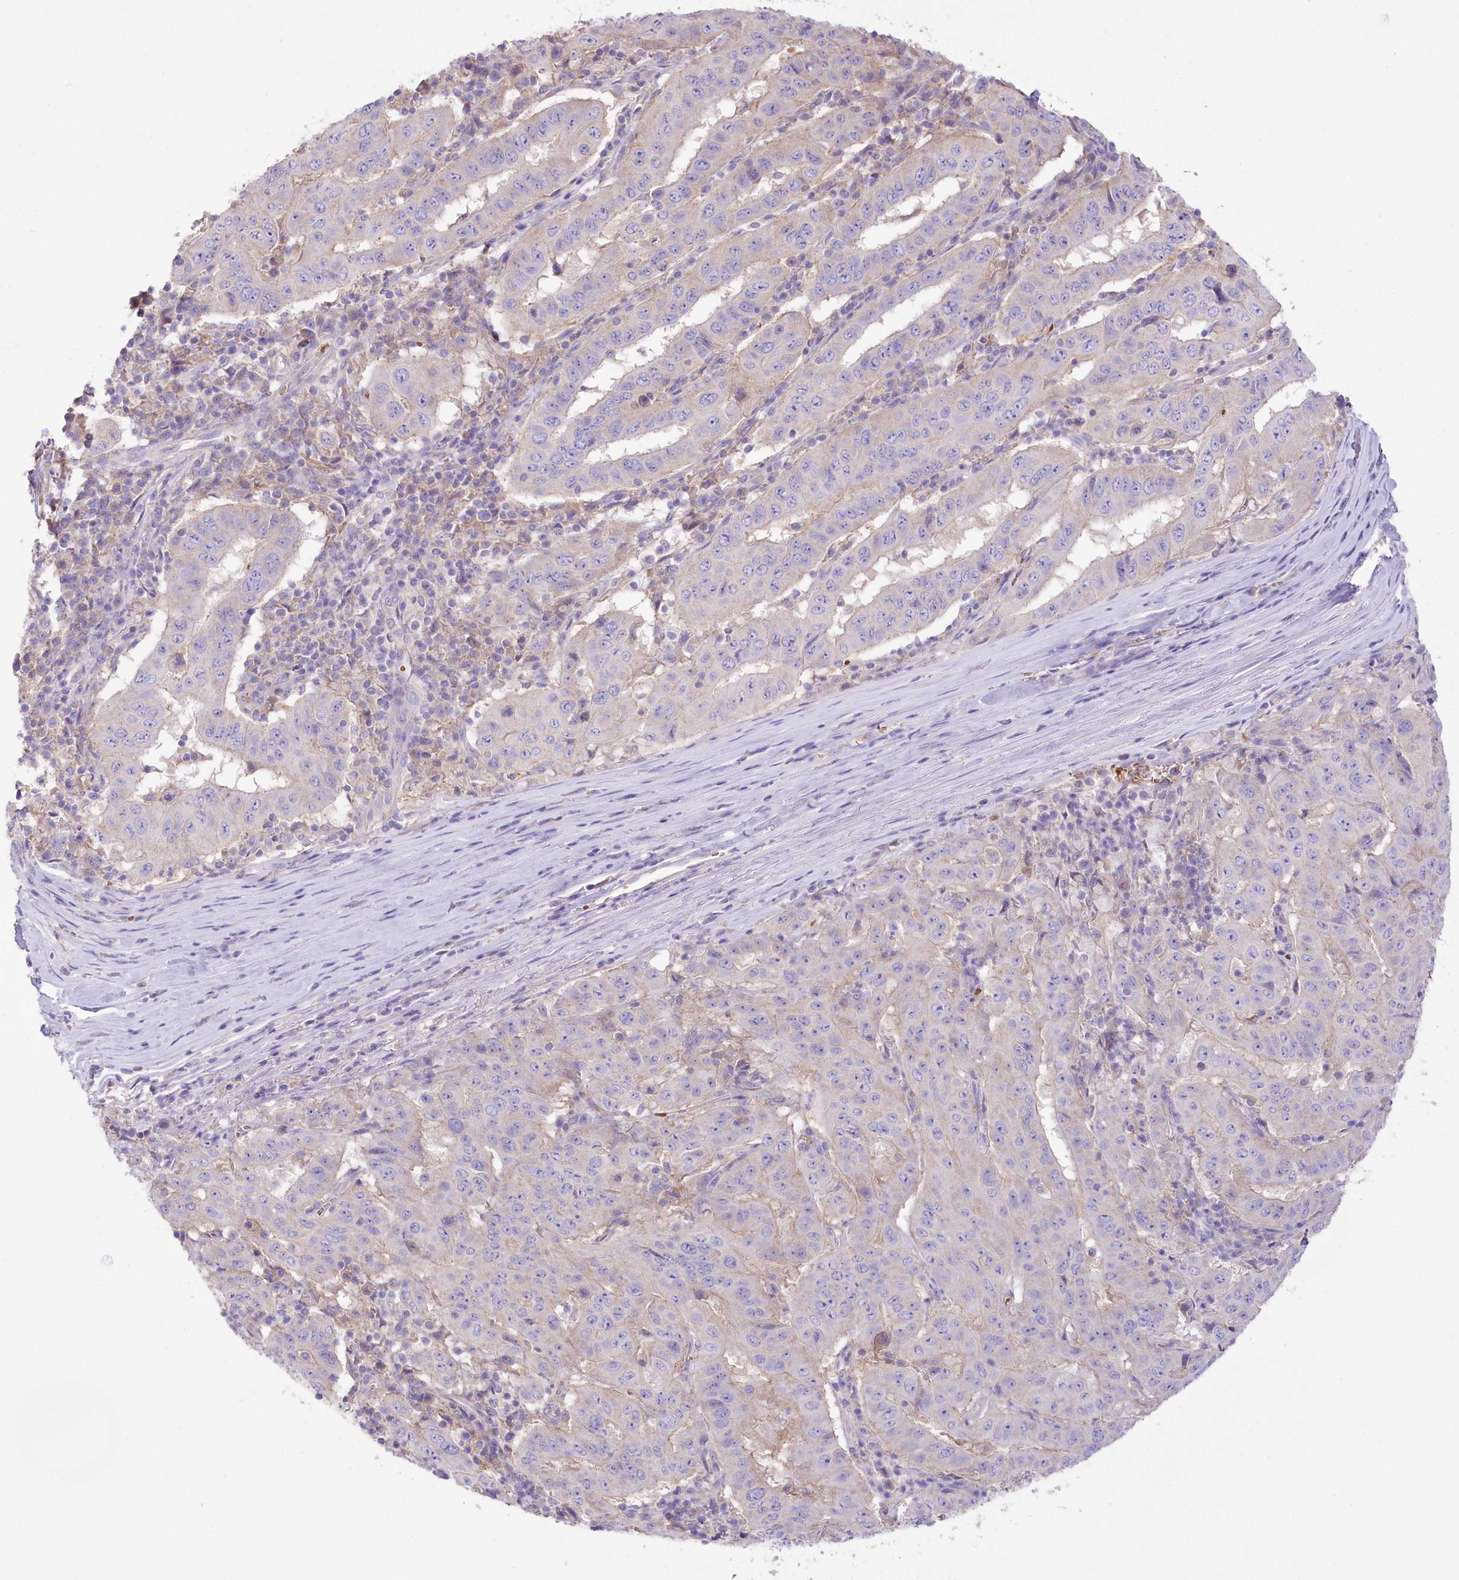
{"staining": {"intensity": "negative", "quantity": "none", "location": "none"}, "tissue": "pancreatic cancer", "cell_type": "Tumor cells", "image_type": "cancer", "snomed": [{"axis": "morphology", "description": "Adenocarcinoma, NOS"}, {"axis": "topography", "description": "Pancreas"}], "caption": "Immunohistochemistry micrograph of human adenocarcinoma (pancreatic) stained for a protein (brown), which shows no positivity in tumor cells.", "gene": "PRSS53", "patient": {"sex": "male", "age": 63}}